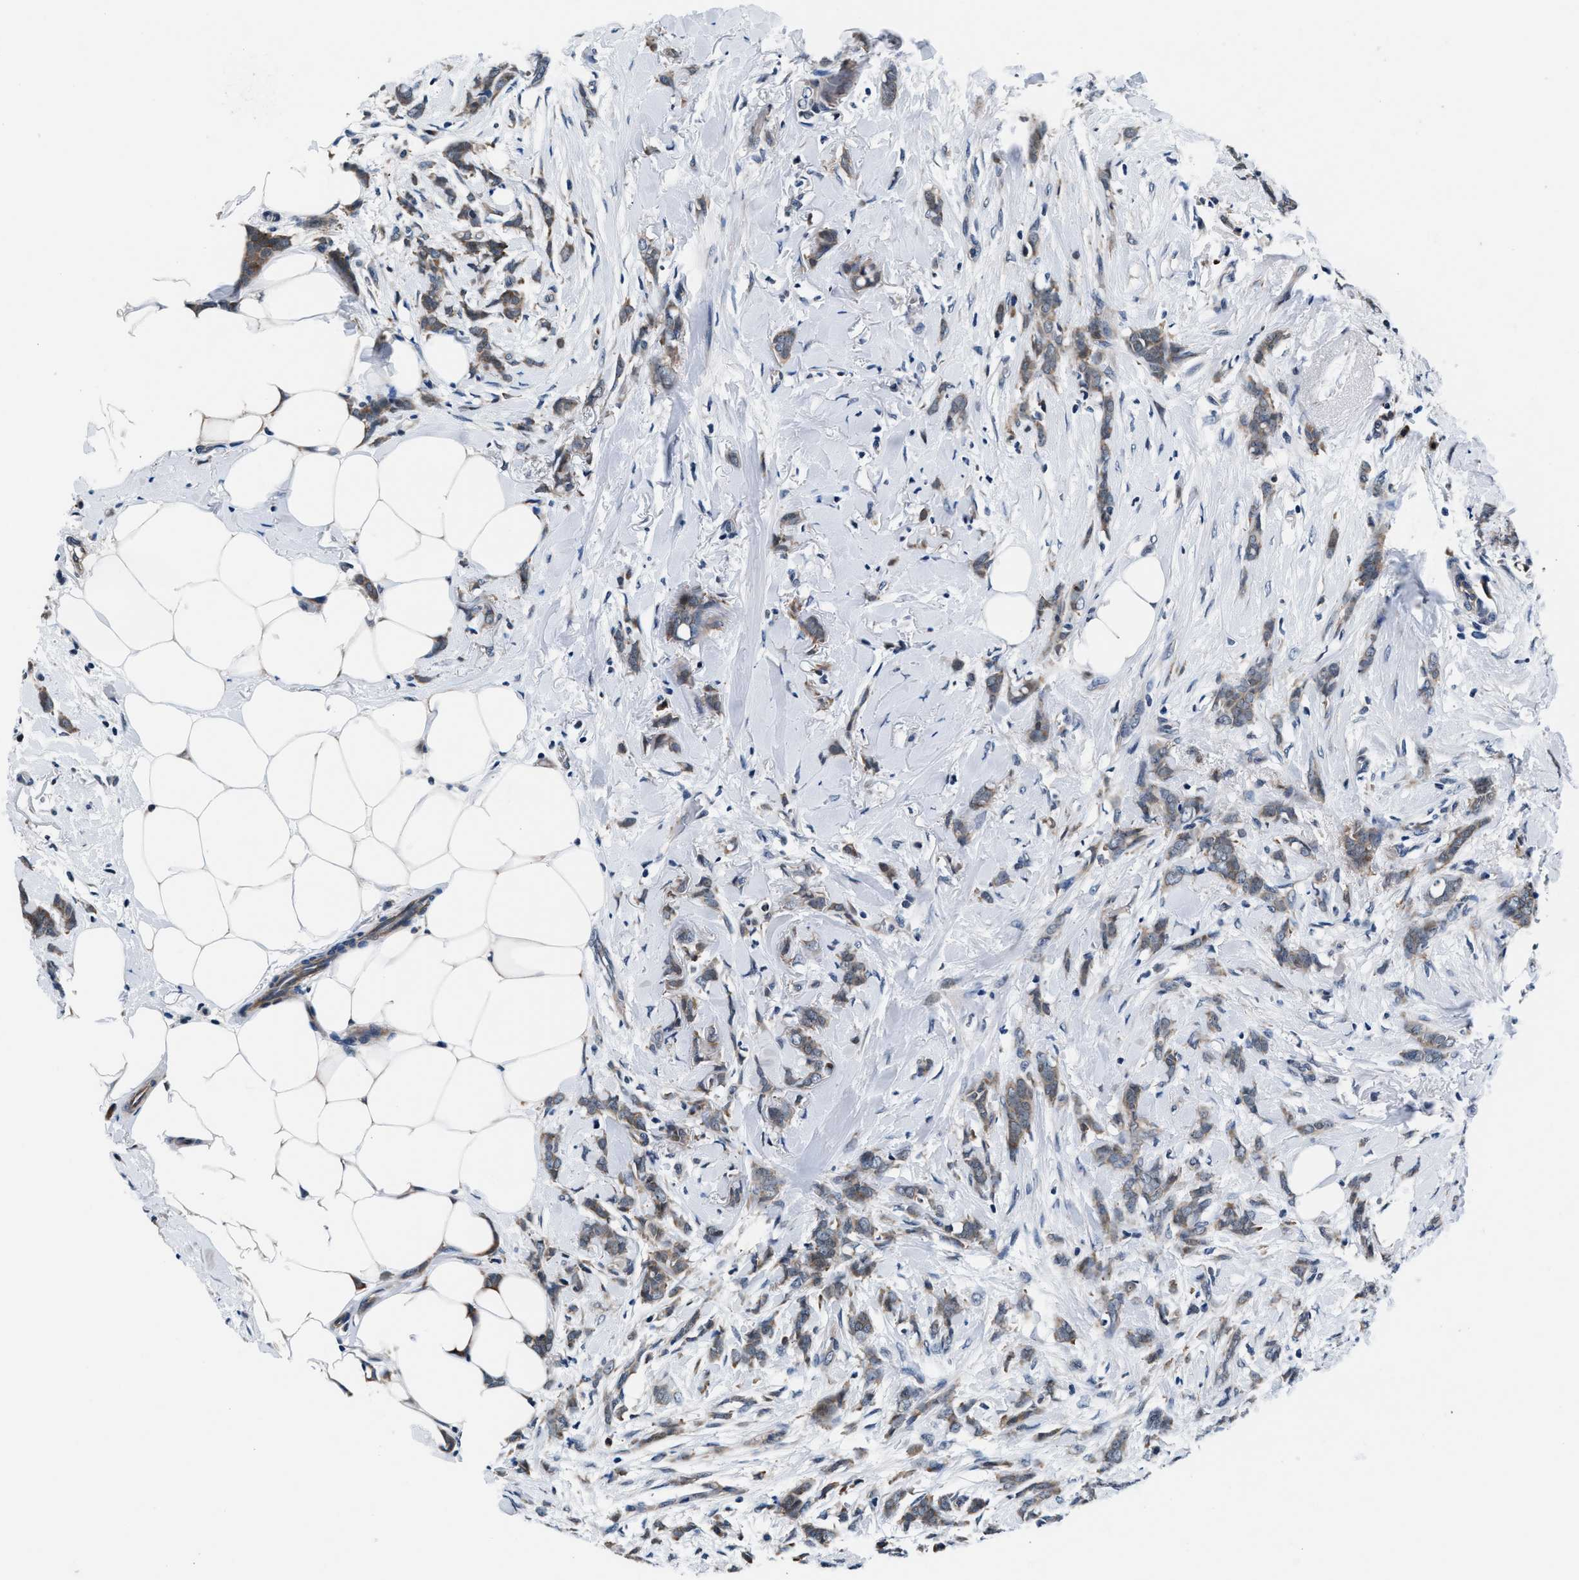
{"staining": {"intensity": "weak", "quantity": ">75%", "location": "cytoplasmic/membranous"}, "tissue": "breast cancer", "cell_type": "Tumor cells", "image_type": "cancer", "snomed": [{"axis": "morphology", "description": "Lobular carcinoma, in situ"}, {"axis": "morphology", "description": "Lobular carcinoma"}, {"axis": "topography", "description": "Breast"}], "caption": "An image showing weak cytoplasmic/membranous expression in approximately >75% of tumor cells in lobular carcinoma (breast), as visualized by brown immunohistochemical staining.", "gene": "PRPSAP2", "patient": {"sex": "female", "age": 41}}